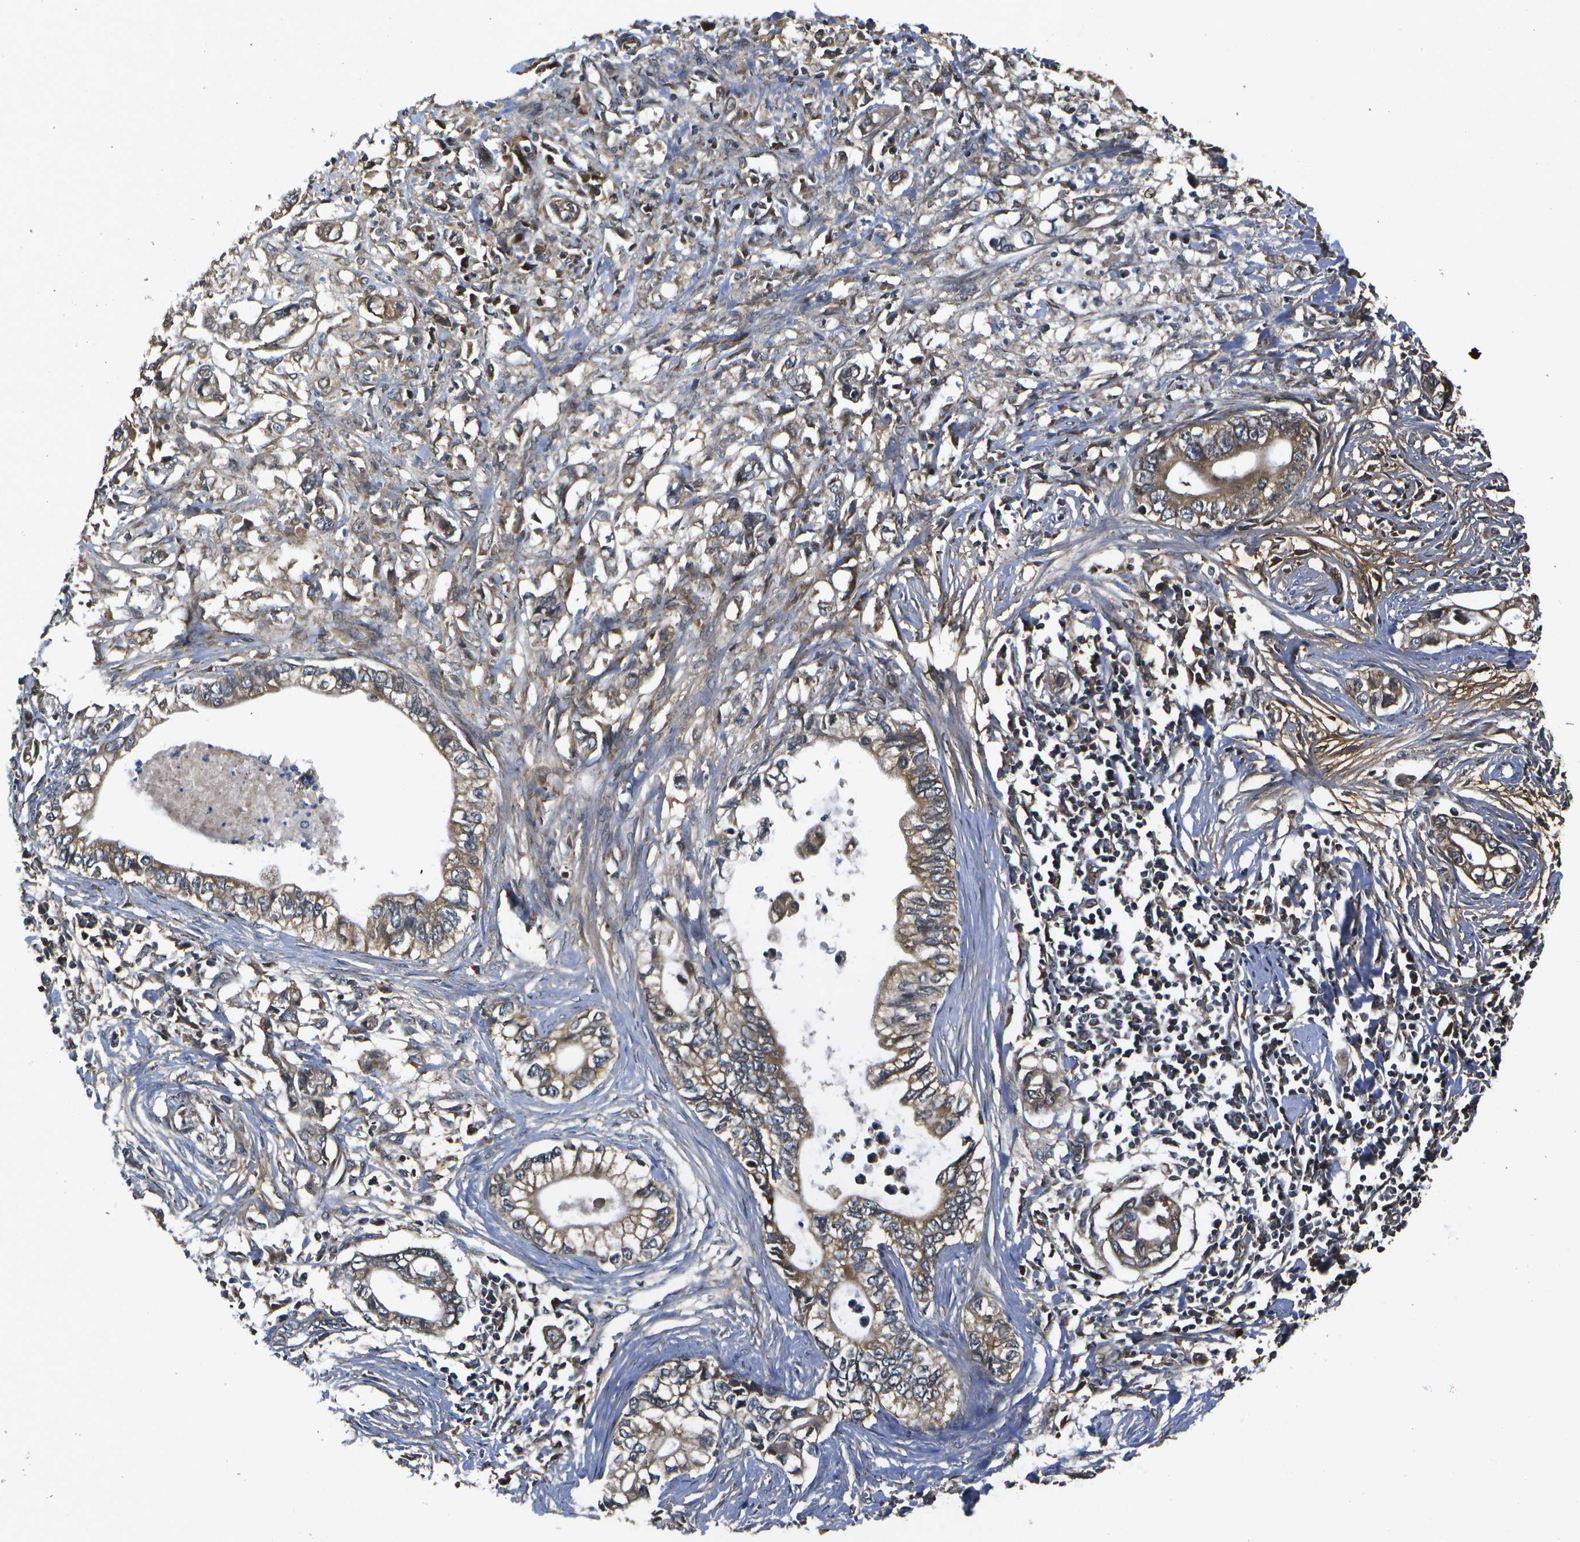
{"staining": {"intensity": "moderate", "quantity": ">75%", "location": "cytoplasmic/membranous"}, "tissue": "pancreatic cancer", "cell_type": "Tumor cells", "image_type": "cancer", "snomed": [{"axis": "morphology", "description": "Adenocarcinoma, NOS"}, {"axis": "topography", "description": "Pancreas"}], "caption": "Approximately >75% of tumor cells in human adenocarcinoma (pancreatic) demonstrate moderate cytoplasmic/membranous protein staining as visualized by brown immunohistochemical staining.", "gene": "HFE", "patient": {"sex": "male", "age": 56}}